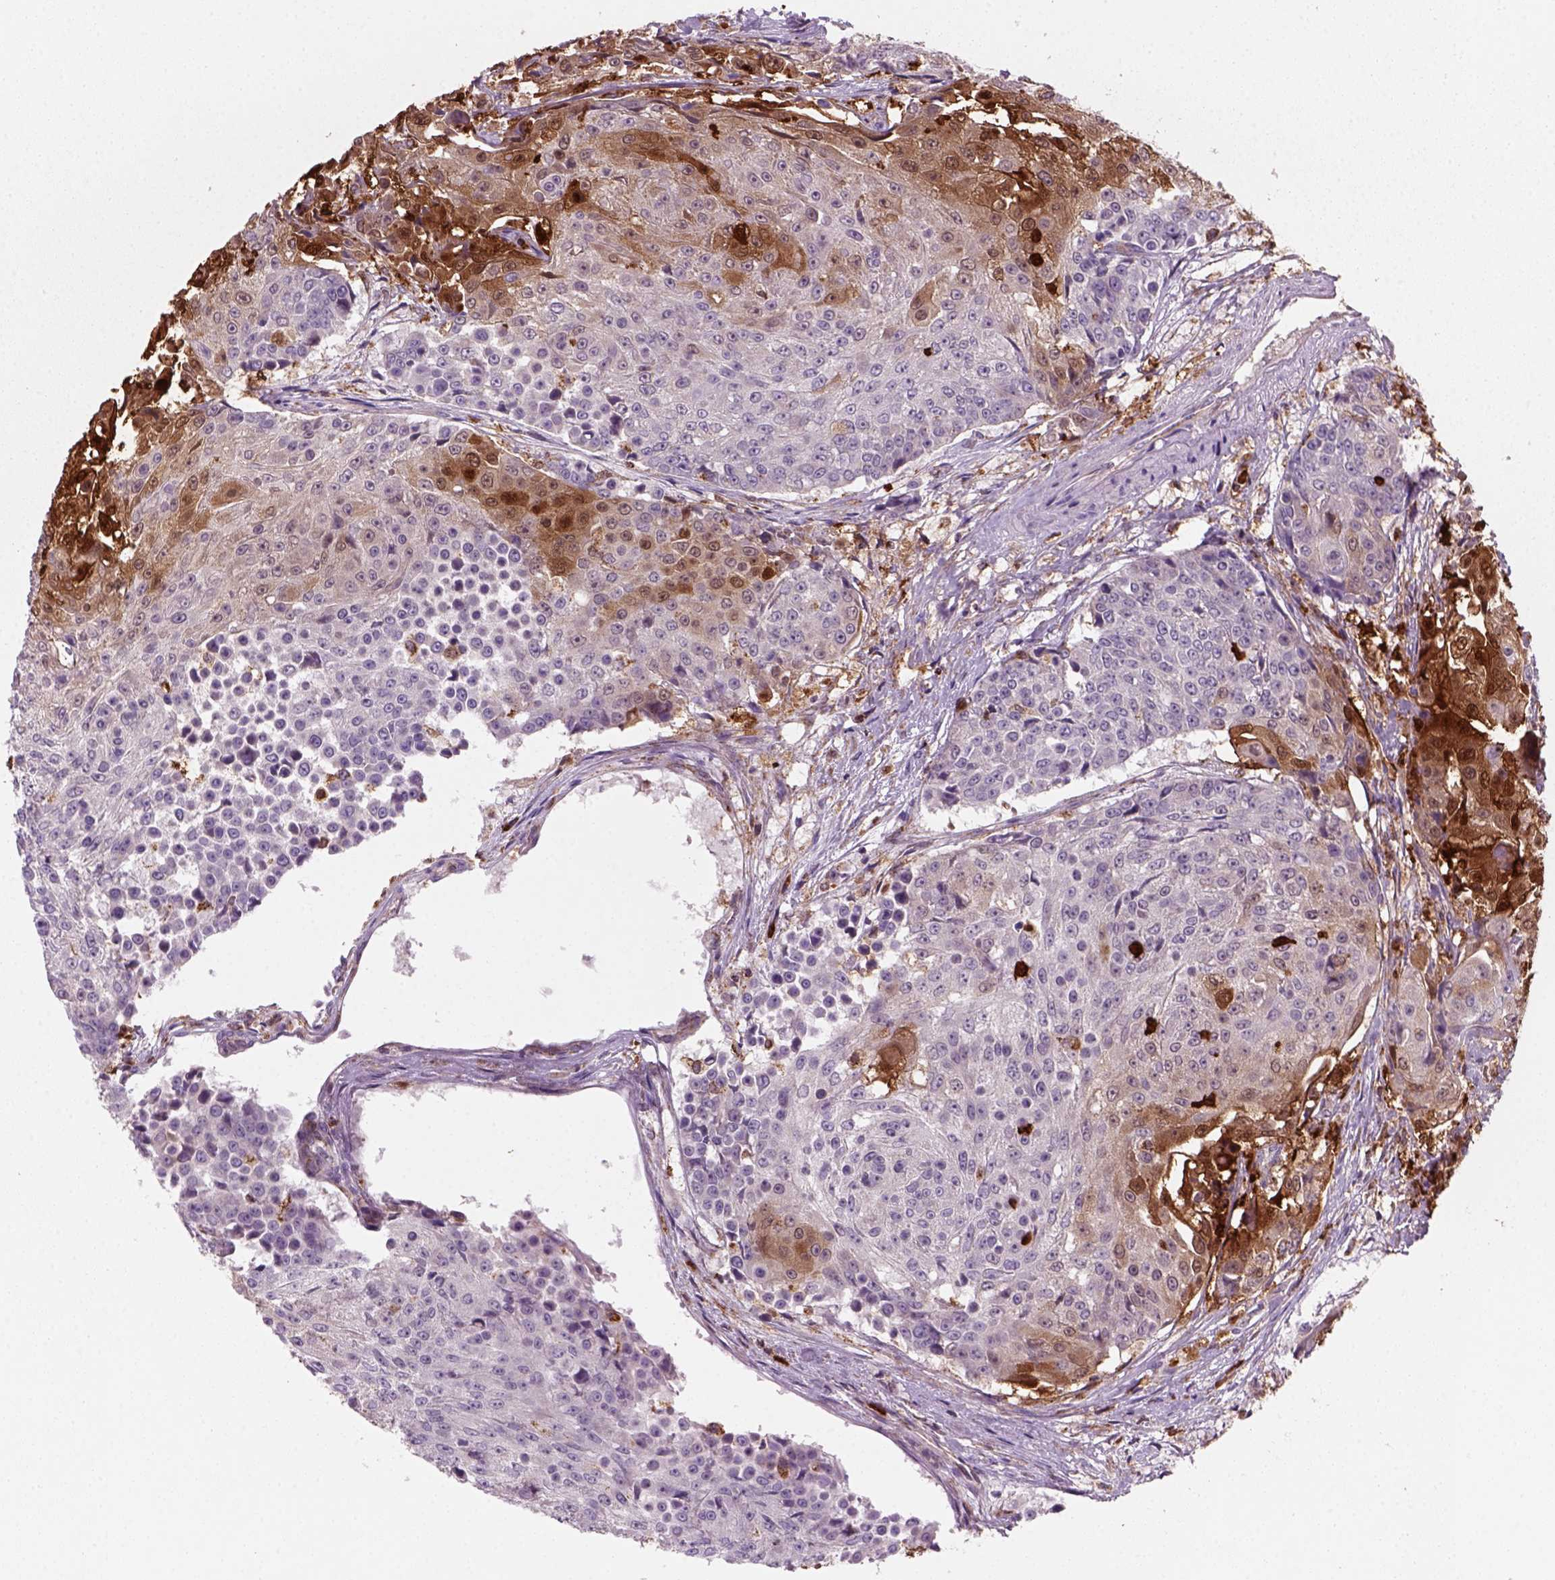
{"staining": {"intensity": "weak", "quantity": "<25%", "location": "cytoplasmic/membranous"}, "tissue": "urothelial cancer", "cell_type": "Tumor cells", "image_type": "cancer", "snomed": [{"axis": "morphology", "description": "Urothelial carcinoma, High grade"}, {"axis": "topography", "description": "Urinary bladder"}], "caption": "Tumor cells are negative for brown protein staining in urothelial carcinoma (high-grade).", "gene": "NUDT16L1", "patient": {"sex": "female", "age": 63}}